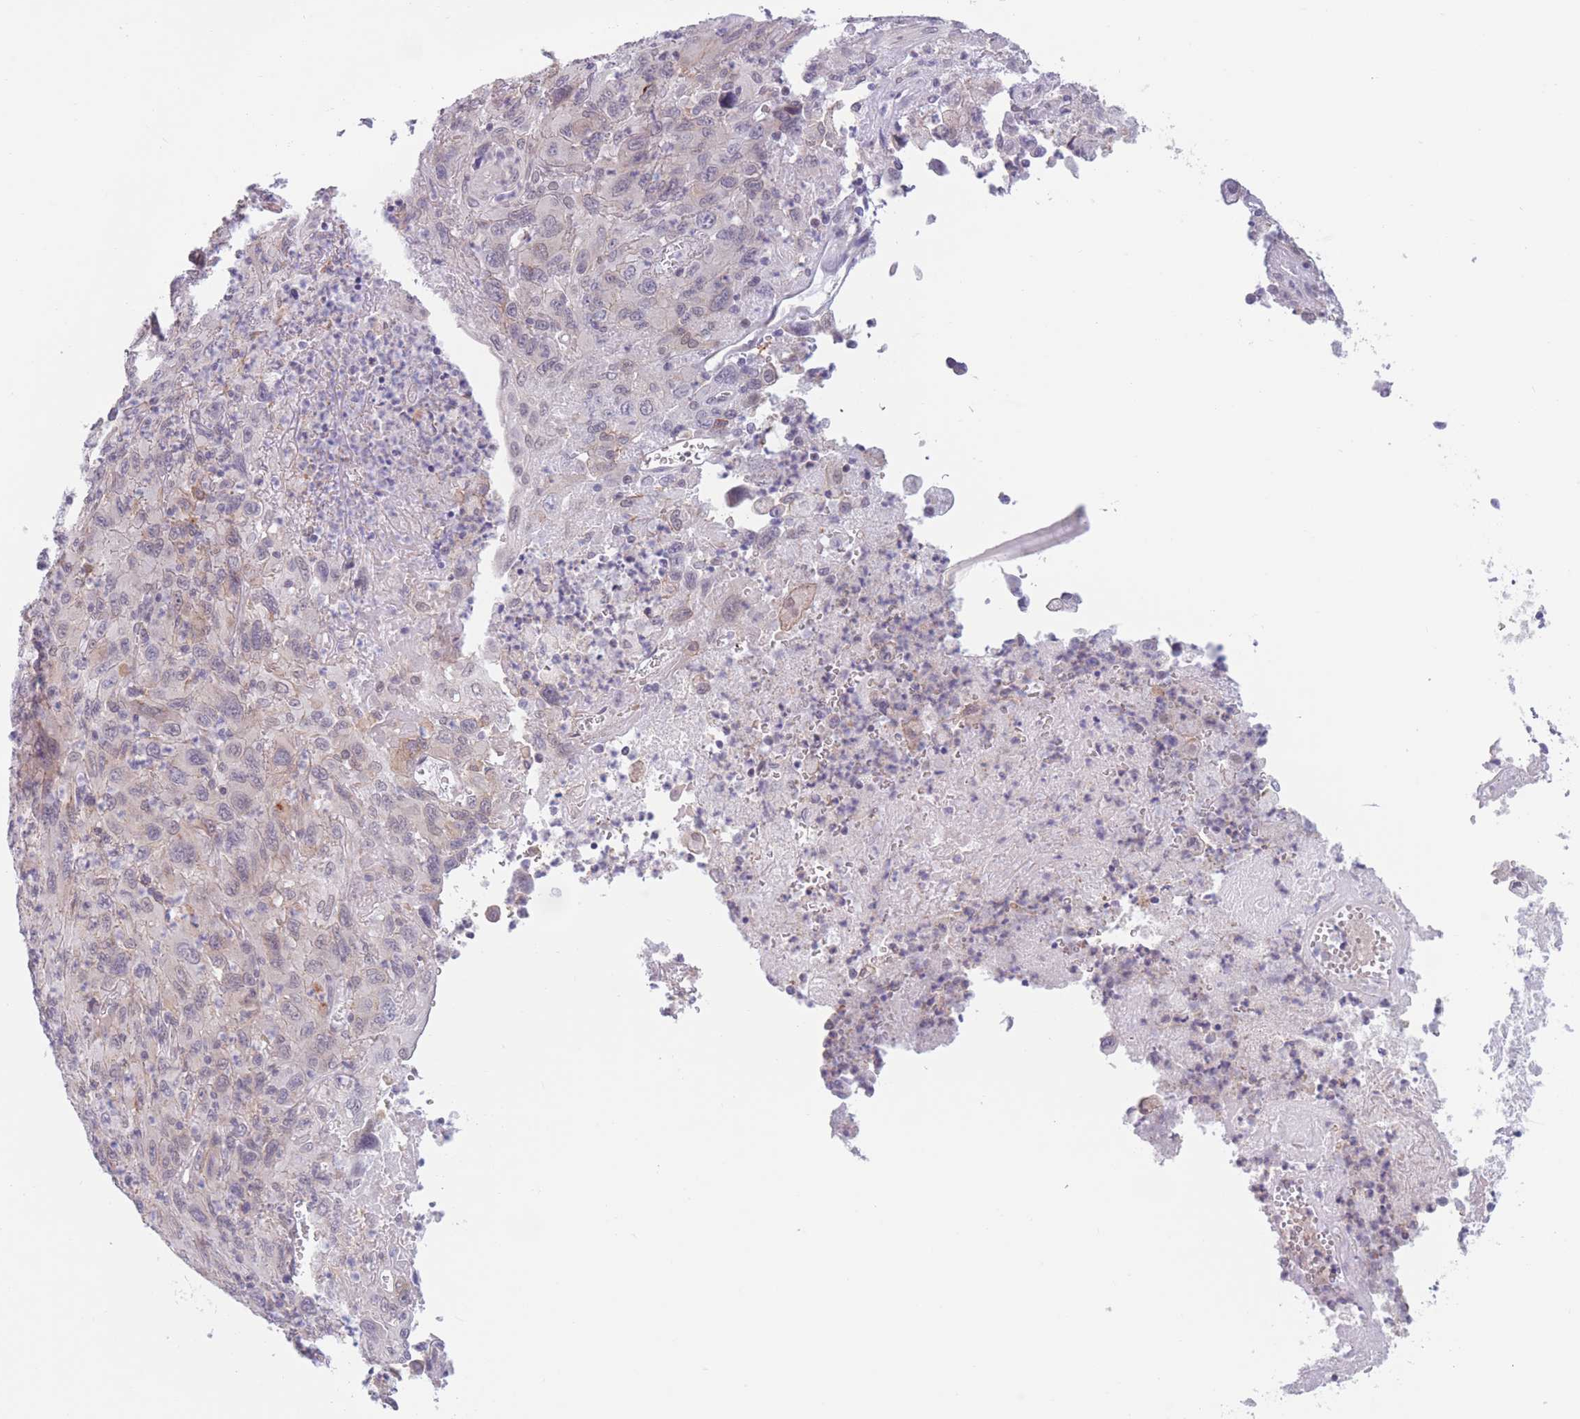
{"staining": {"intensity": "negative", "quantity": "none", "location": "none"}, "tissue": "melanoma", "cell_type": "Tumor cells", "image_type": "cancer", "snomed": [{"axis": "morphology", "description": "Malignant melanoma, Metastatic site"}, {"axis": "topography", "description": "Skin"}], "caption": "Micrograph shows no significant protein staining in tumor cells of melanoma. Brightfield microscopy of IHC stained with DAB (brown) and hematoxylin (blue), captured at high magnification.", "gene": "PODXL", "patient": {"sex": "female", "age": 56}}